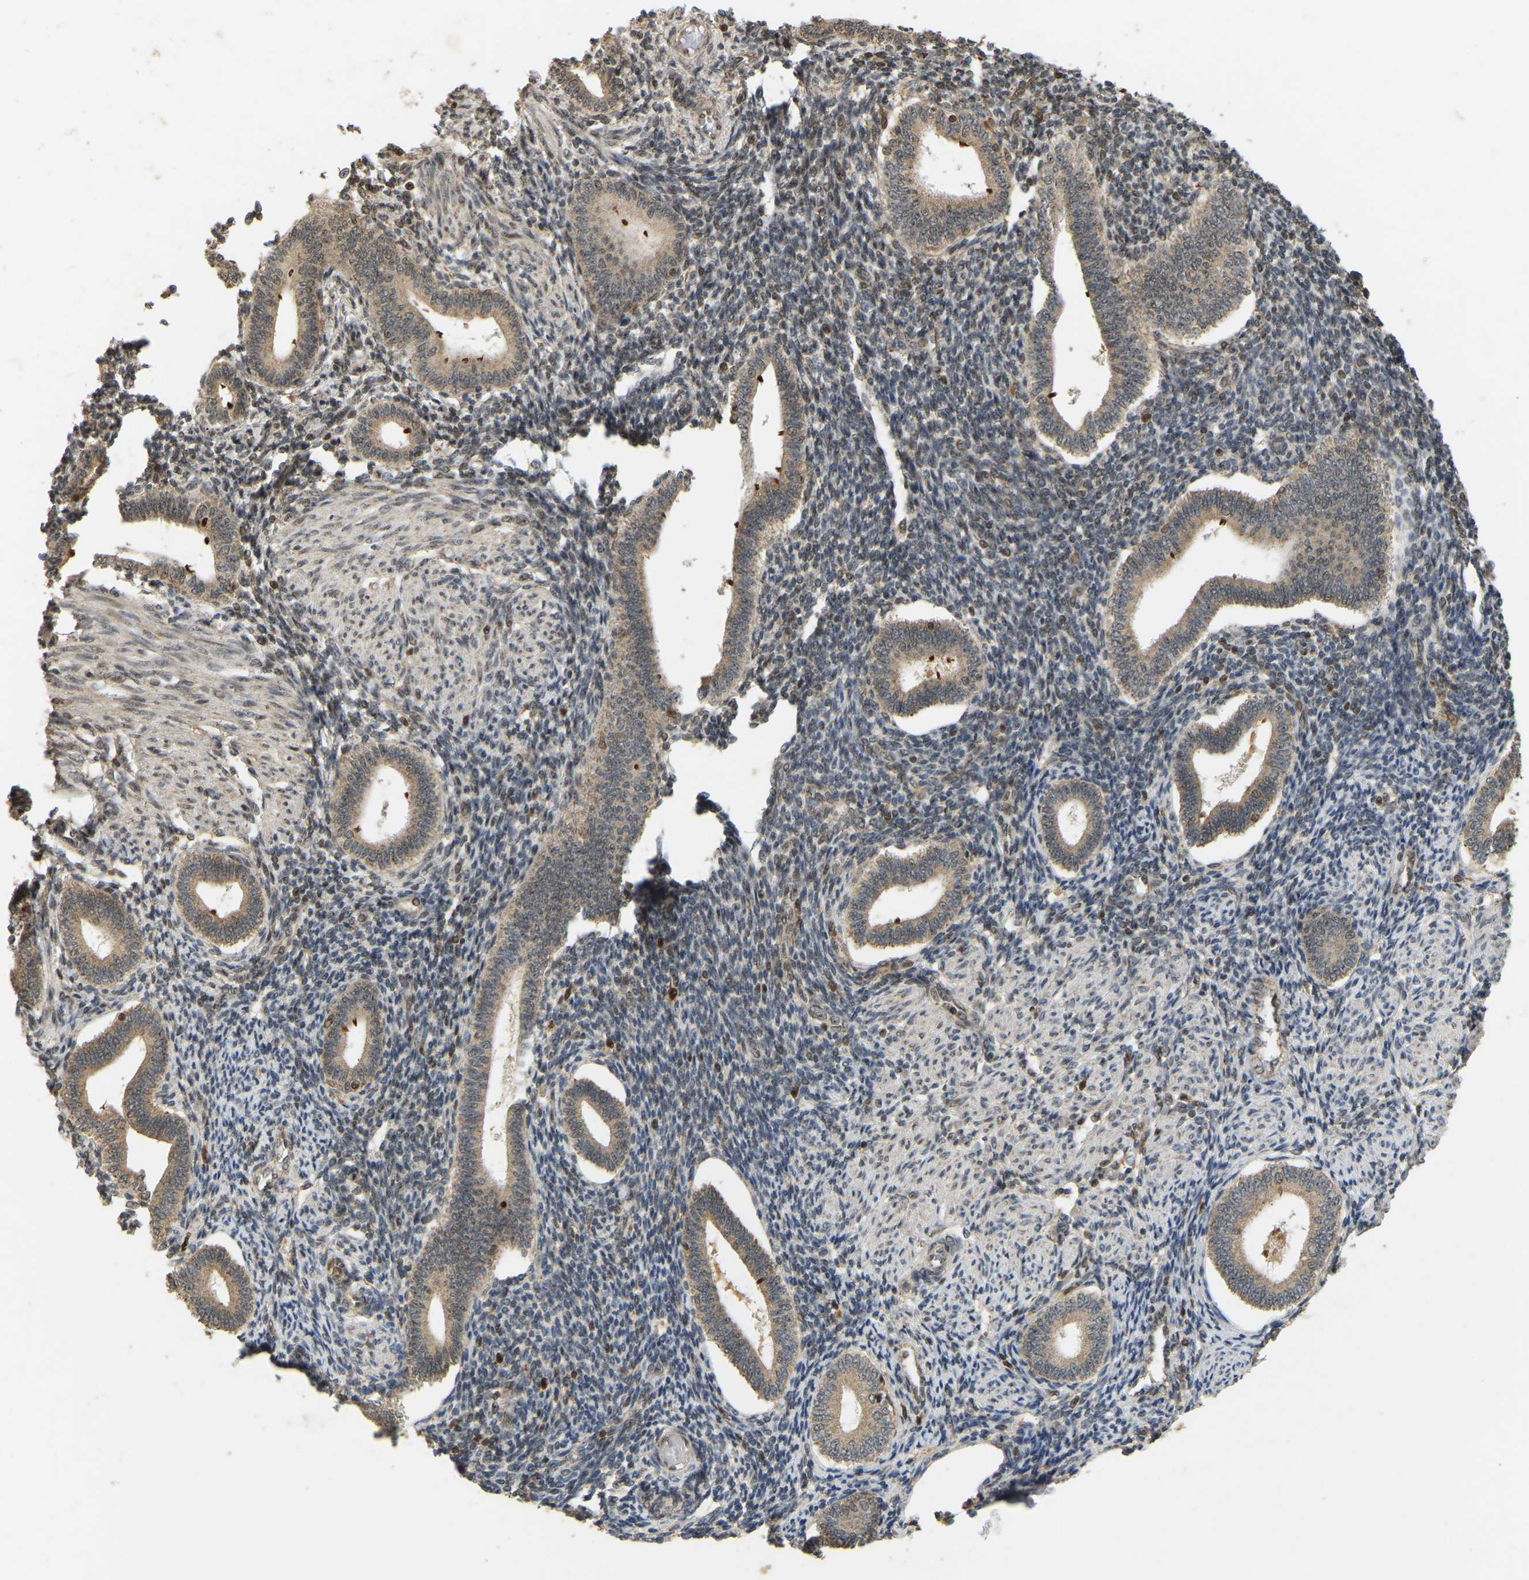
{"staining": {"intensity": "weak", "quantity": "25%-75%", "location": "cytoplasmic/membranous,nuclear"}, "tissue": "endometrium", "cell_type": "Cells in endometrial stroma", "image_type": "normal", "snomed": [{"axis": "morphology", "description": "Normal tissue, NOS"}, {"axis": "topography", "description": "Endometrium"}], "caption": "Weak cytoplasmic/membranous,nuclear positivity for a protein is present in approximately 25%-75% of cells in endometrial stroma of benign endometrium using immunohistochemistry.", "gene": "BRF2", "patient": {"sex": "female", "age": 42}}